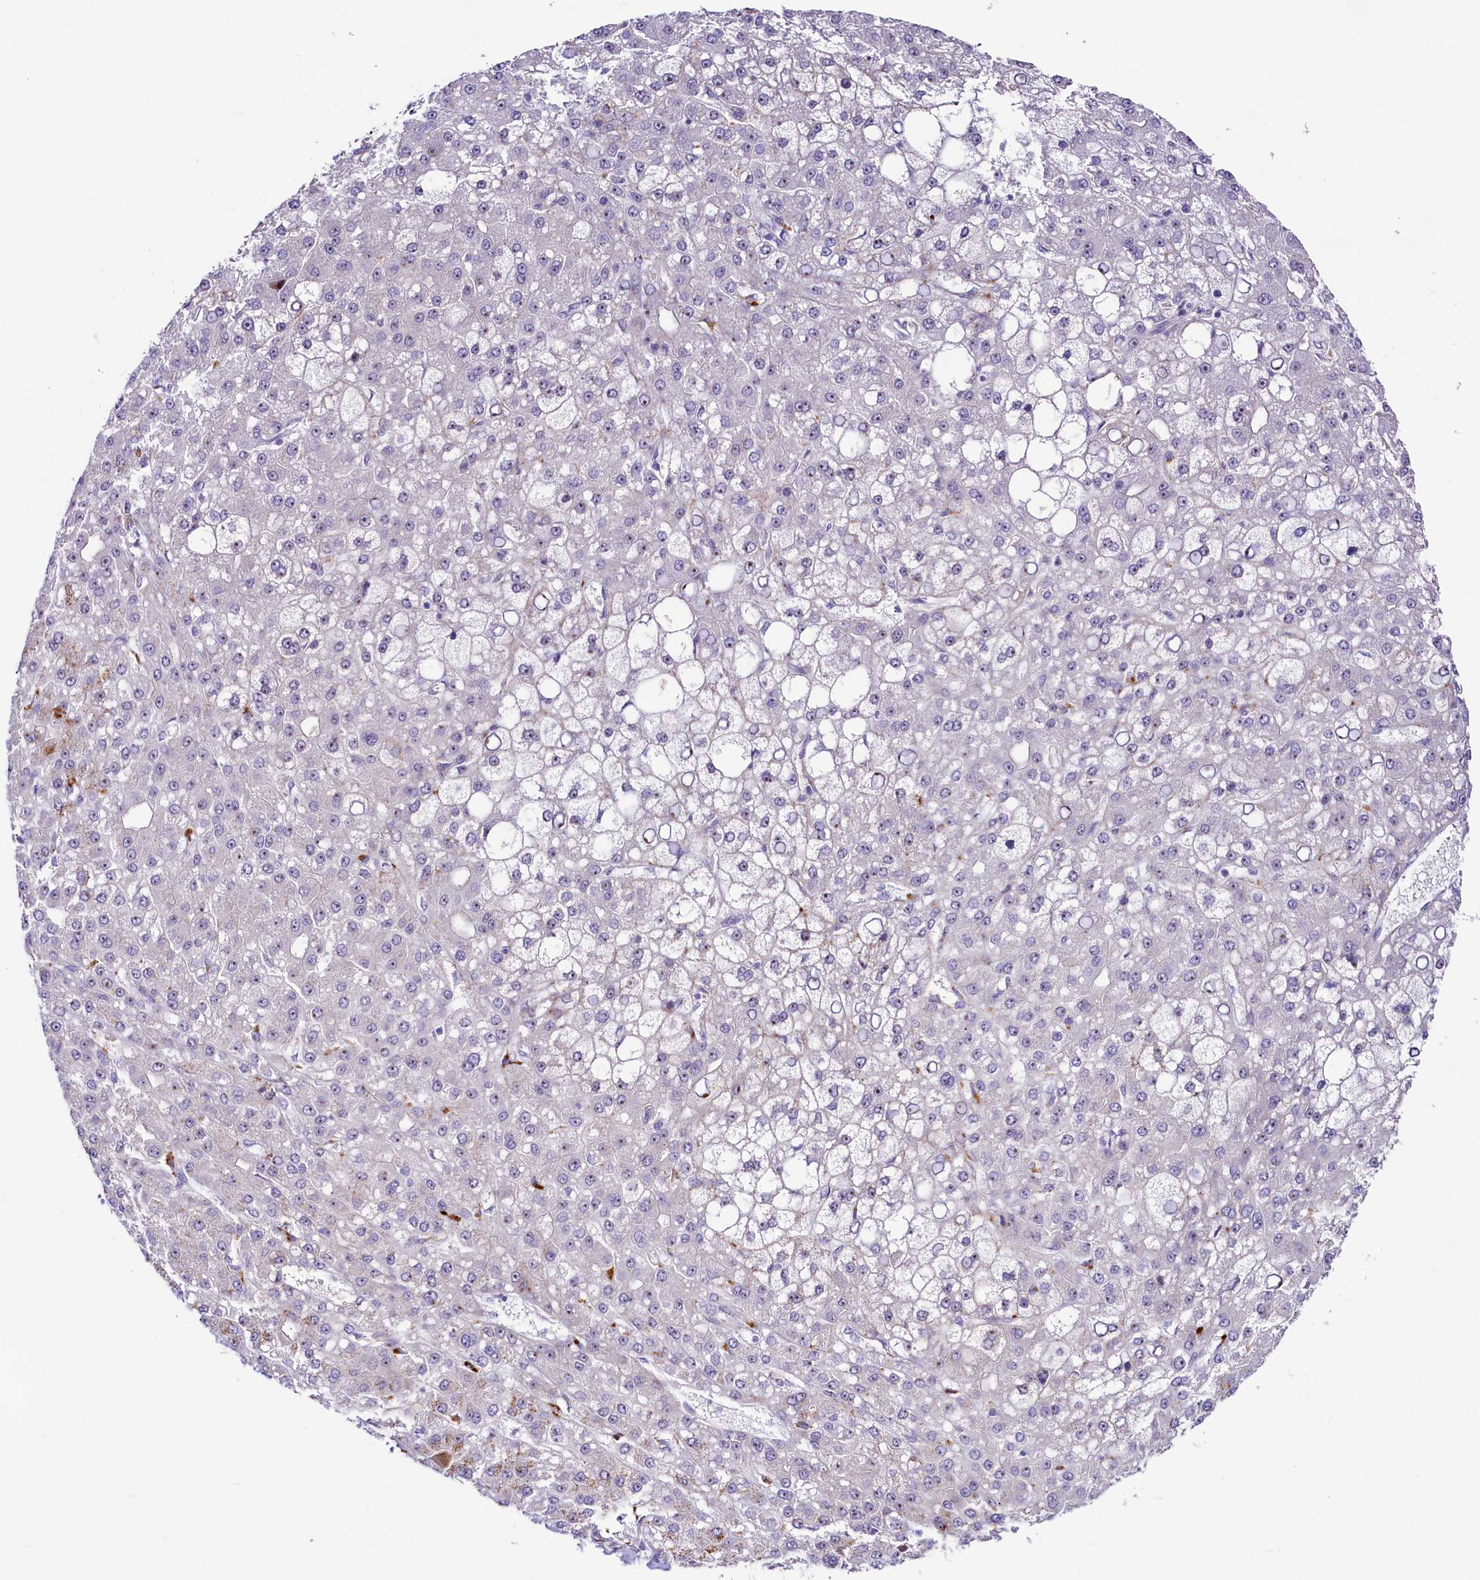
{"staining": {"intensity": "negative", "quantity": "none", "location": "none"}, "tissue": "liver cancer", "cell_type": "Tumor cells", "image_type": "cancer", "snomed": [{"axis": "morphology", "description": "Carcinoma, Hepatocellular, NOS"}, {"axis": "topography", "description": "Liver"}], "caption": "This is an IHC histopathology image of liver hepatocellular carcinoma. There is no staining in tumor cells.", "gene": "SH3TC2", "patient": {"sex": "male", "age": 67}}